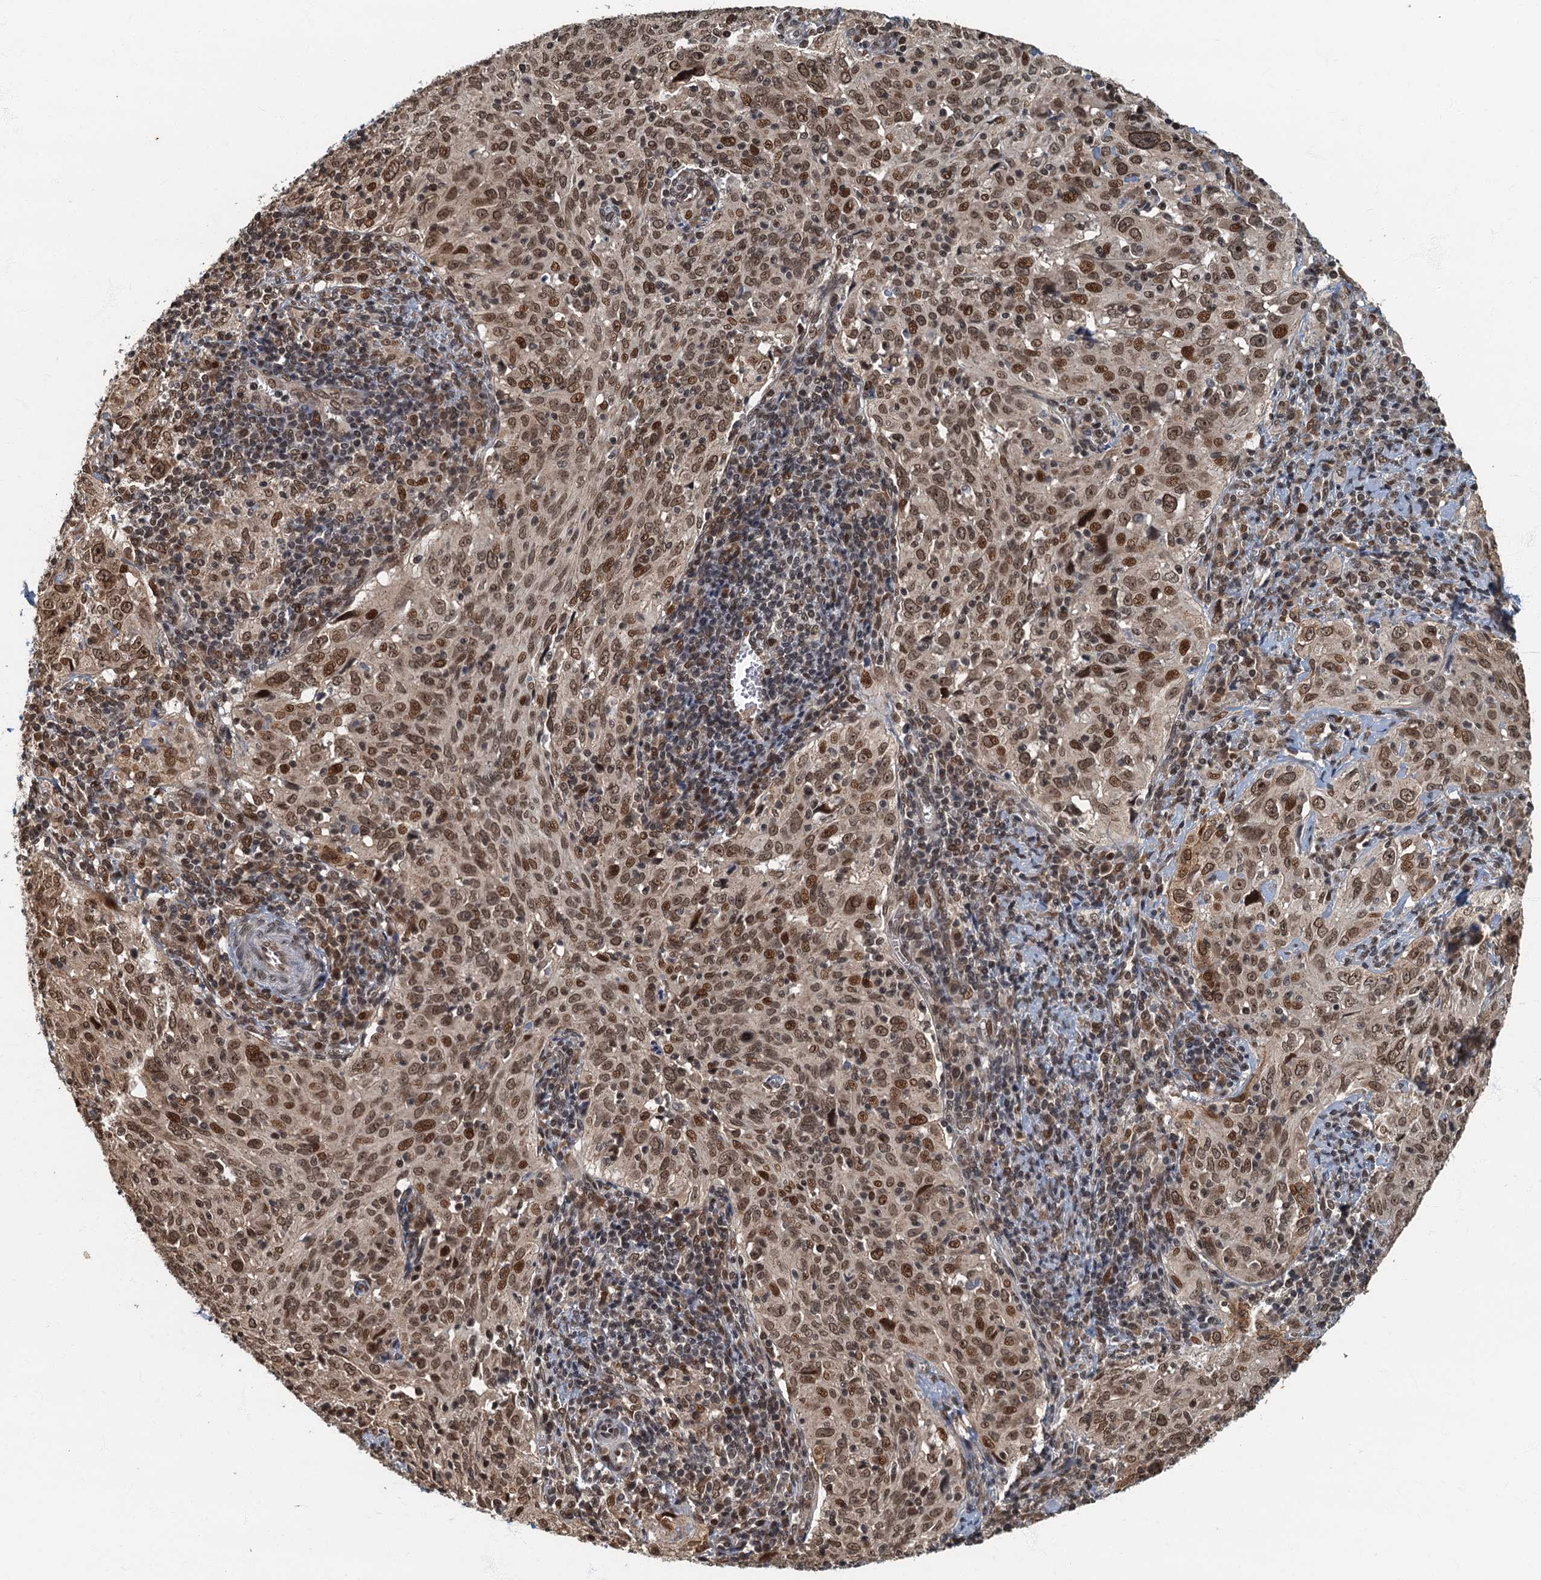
{"staining": {"intensity": "moderate", "quantity": ">75%", "location": "nuclear"}, "tissue": "cervical cancer", "cell_type": "Tumor cells", "image_type": "cancer", "snomed": [{"axis": "morphology", "description": "Normal tissue, NOS"}, {"axis": "morphology", "description": "Squamous cell carcinoma, NOS"}, {"axis": "topography", "description": "Cervix"}], "caption": "Protein expression analysis of cervical cancer displays moderate nuclear staining in approximately >75% of tumor cells.", "gene": "CKAP2L", "patient": {"sex": "female", "age": 31}}